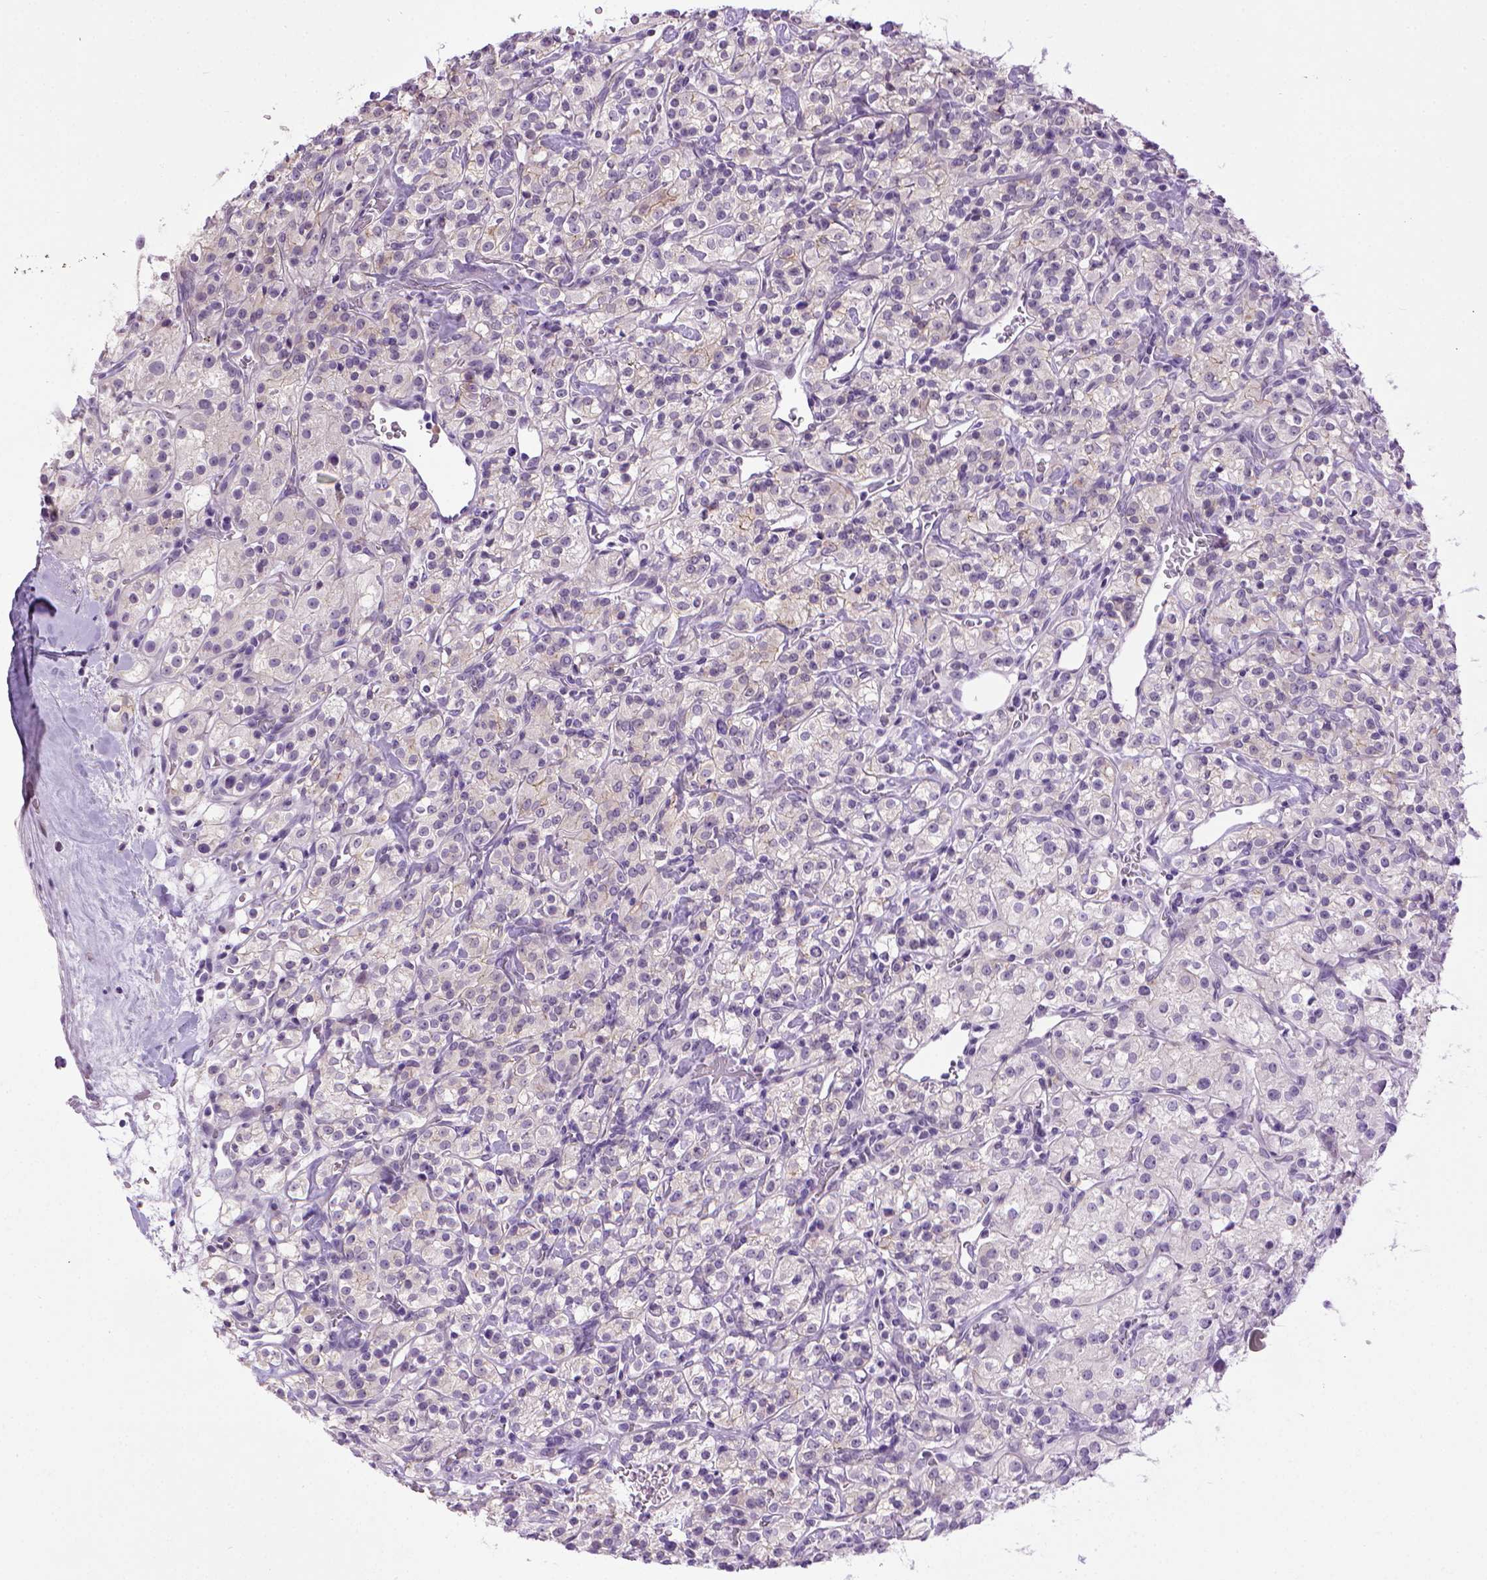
{"staining": {"intensity": "negative", "quantity": "none", "location": "none"}, "tissue": "renal cancer", "cell_type": "Tumor cells", "image_type": "cancer", "snomed": [{"axis": "morphology", "description": "Adenocarcinoma, NOS"}, {"axis": "topography", "description": "Kidney"}], "caption": "There is no significant expression in tumor cells of renal adenocarcinoma.", "gene": "CDH1", "patient": {"sex": "male", "age": 77}}